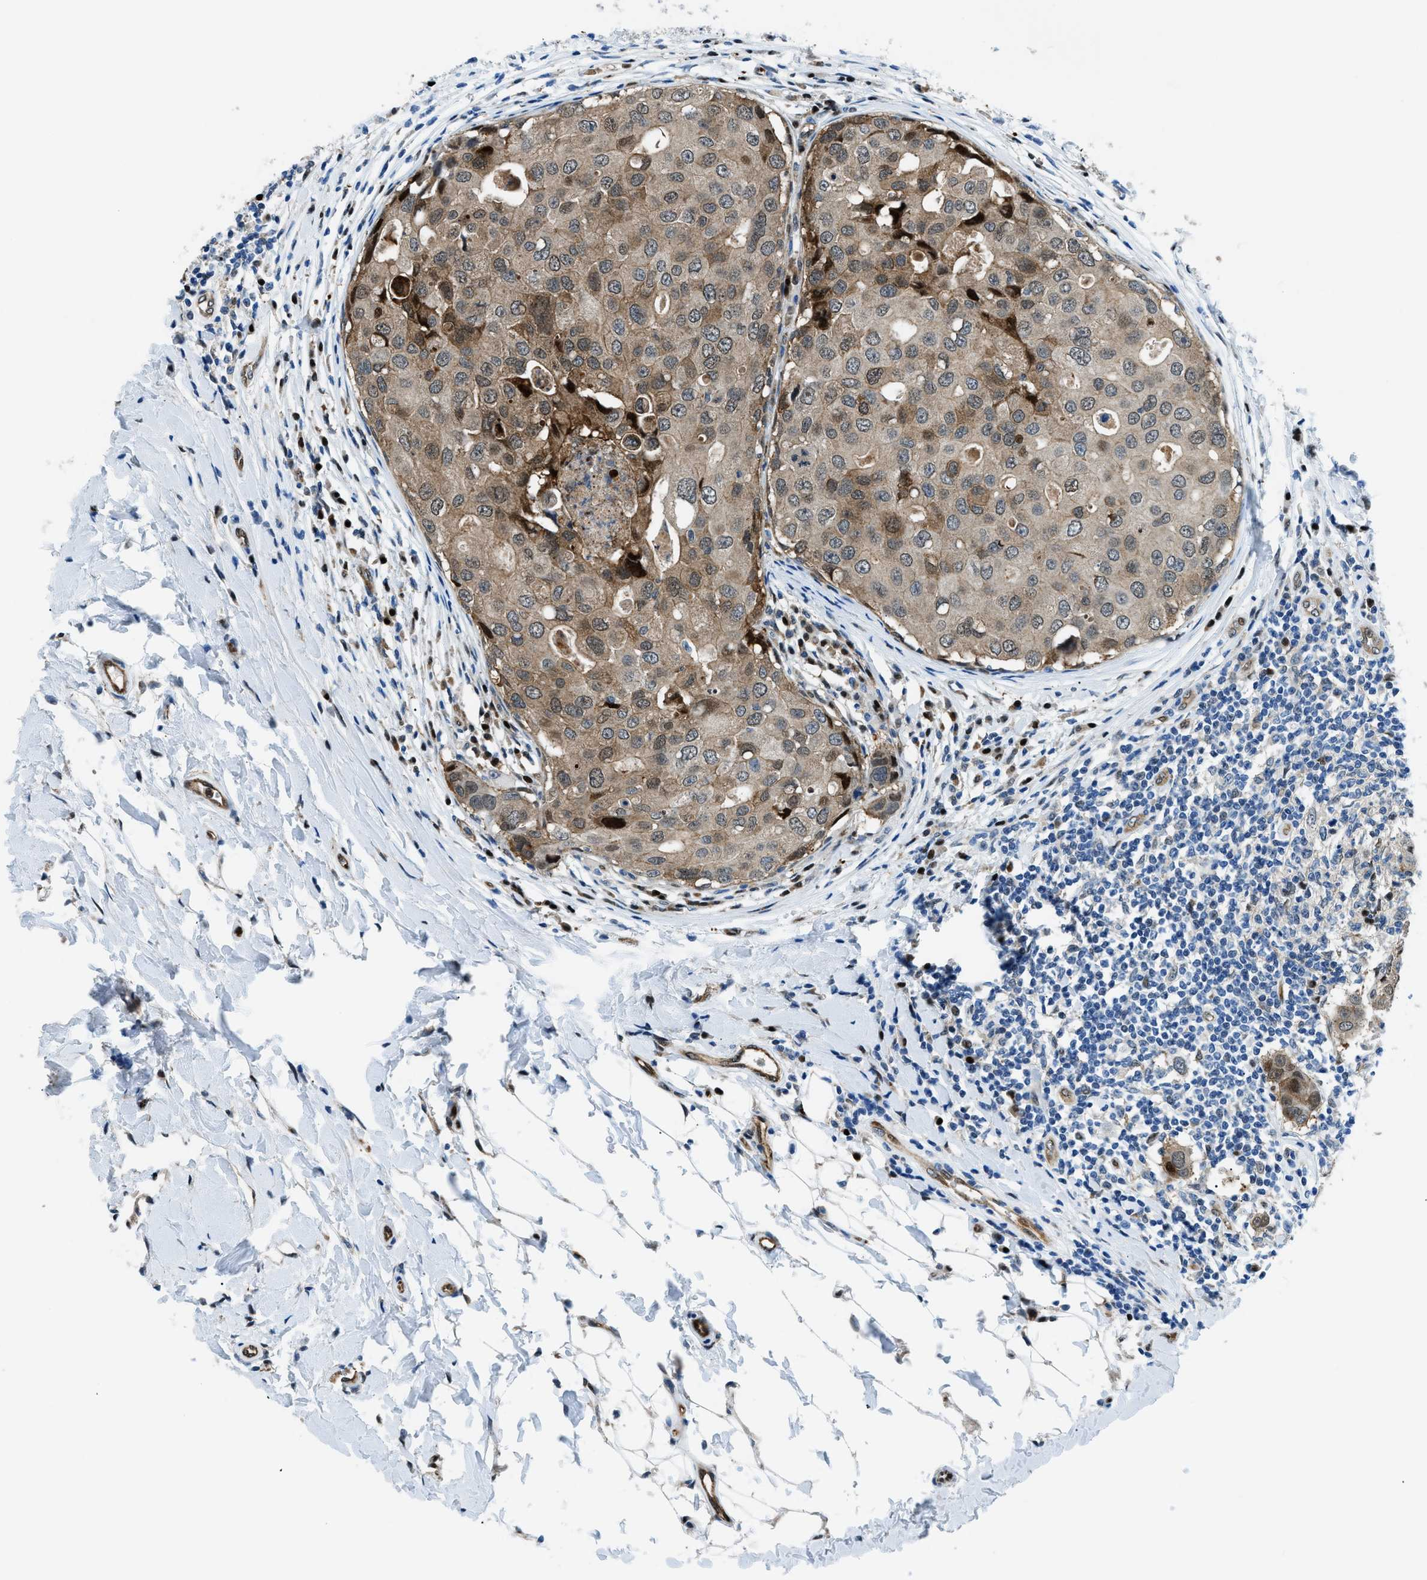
{"staining": {"intensity": "moderate", "quantity": ">75%", "location": "cytoplasmic/membranous,nuclear"}, "tissue": "breast cancer", "cell_type": "Tumor cells", "image_type": "cancer", "snomed": [{"axis": "morphology", "description": "Duct carcinoma"}, {"axis": "topography", "description": "Breast"}], "caption": "There is medium levels of moderate cytoplasmic/membranous and nuclear staining in tumor cells of breast cancer, as demonstrated by immunohistochemical staining (brown color).", "gene": "YWHAE", "patient": {"sex": "female", "age": 27}}